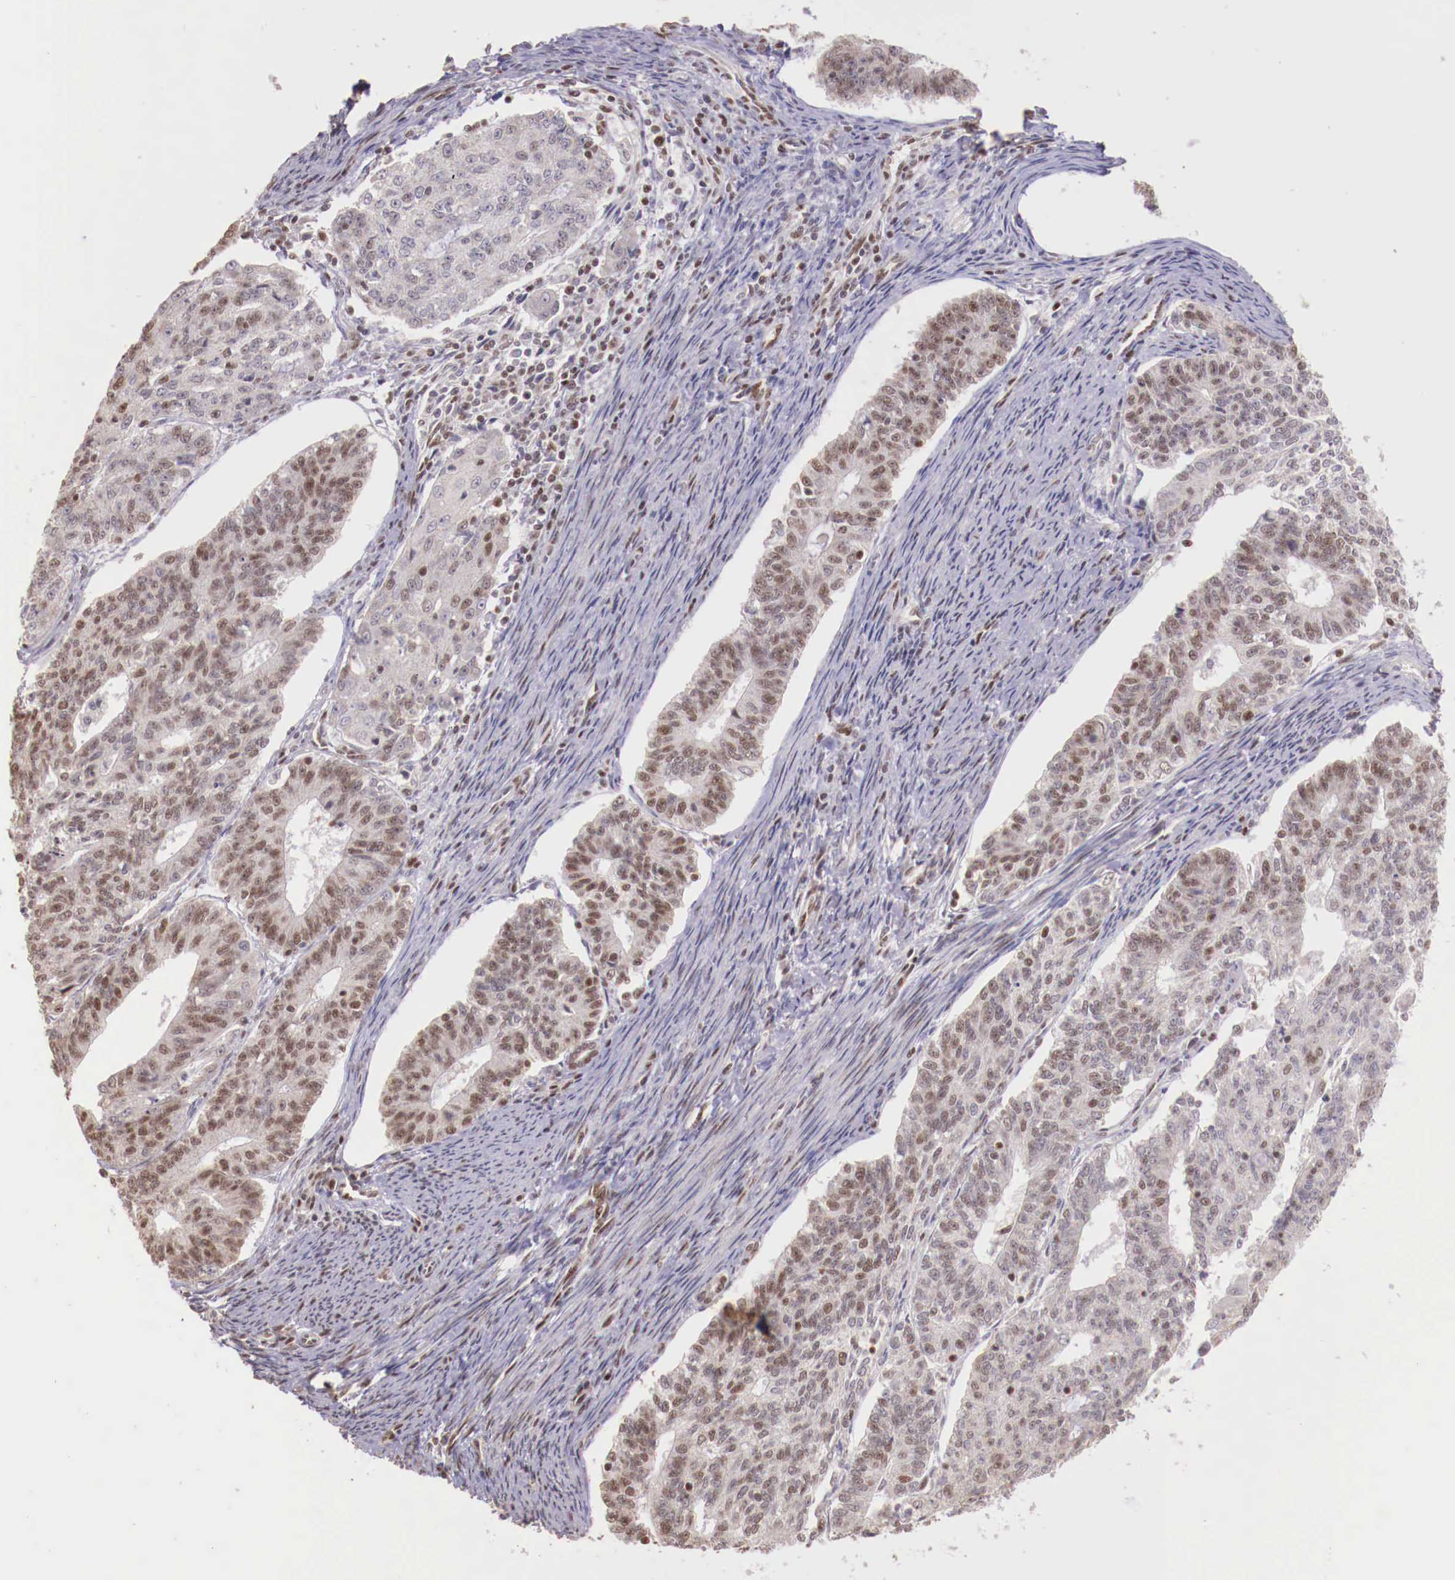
{"staining": {"intensity": "weak", "quantity": "25%-75%", "location": "nuclear"}, "tissue": "endometrial cancer", "cell_type": "Tumor cells", "image_type": "cancer", "snomed": [{"axis": "morphology", "description": "Adenocarcinoma, NOS"}, {"axis": "topography", "description": "Endometrium"}], "caption": "Immunohistochemistry (IHC) (DAB) staining of endometrial cancer exhibits weak nuclear protein positivity in about 25%-75% of tumor cells. (DAB (3,3'-diaminobenzidine) = brown stain, brightfield microscopy at high magnification).", "gene": "SP1", "patient": {"sex": "female", "age": 56}}